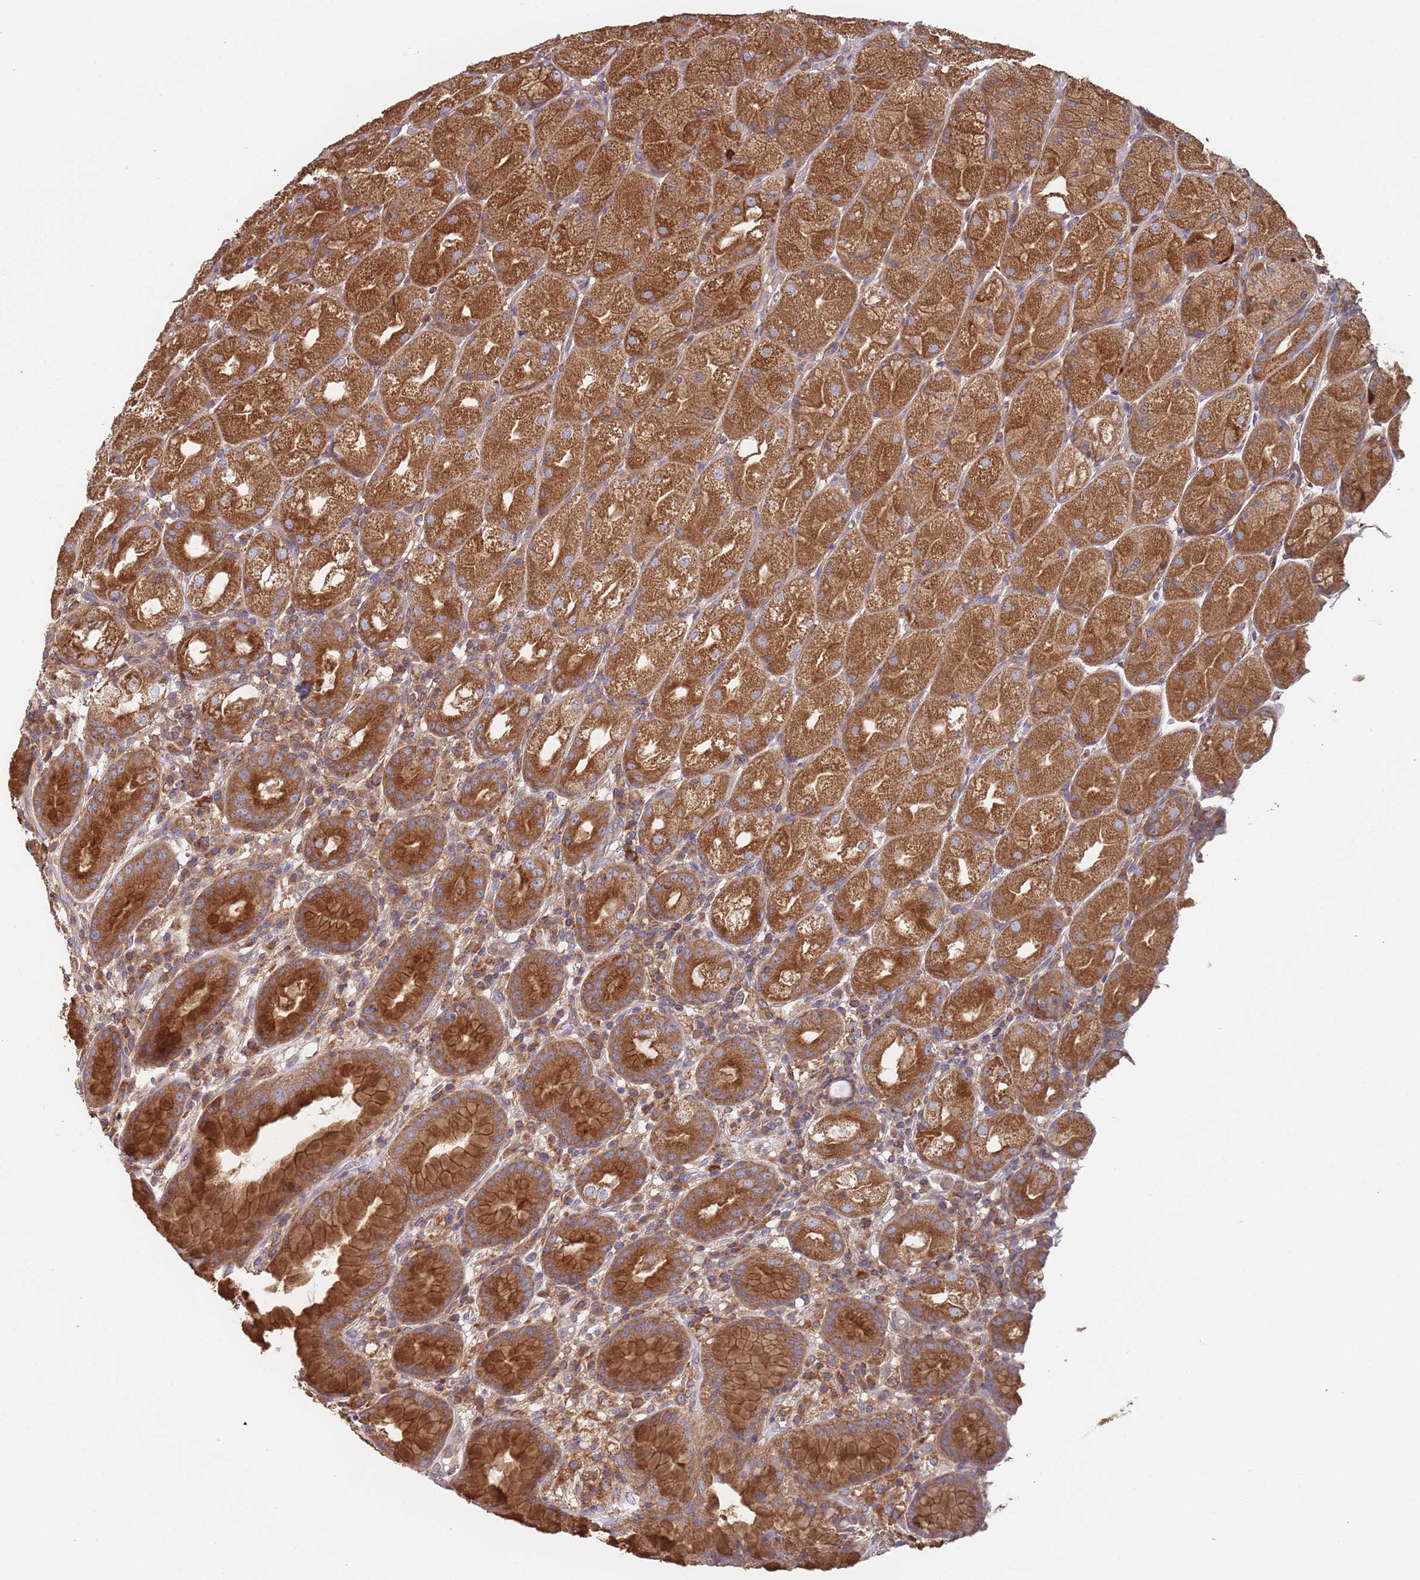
{"staining": {"intensity": "strong", "quantity": ">75%", "location": "cytoplasmic/membranous"}, "tissue": "stomach", "cell_type": "Glandular cells", "image_type": "normal", "snomed": [{"axis": "morphology", "description": "Normal tissue, NOS"}, {"axis": "topography", "description": "Stomach, upper"}], "caption": "Immunohistochemistry (IHC) image of normal stomach: human stomach stained using immunohistochemistry demonstrates high levels of strong protein expression localized specifically in the cytoplasmic/membranous of glandular cells, appearing as a cytoplasmic/membranous brown color.", "gene": "GDI1", "patient": {"sex": "male", "age": 52}}